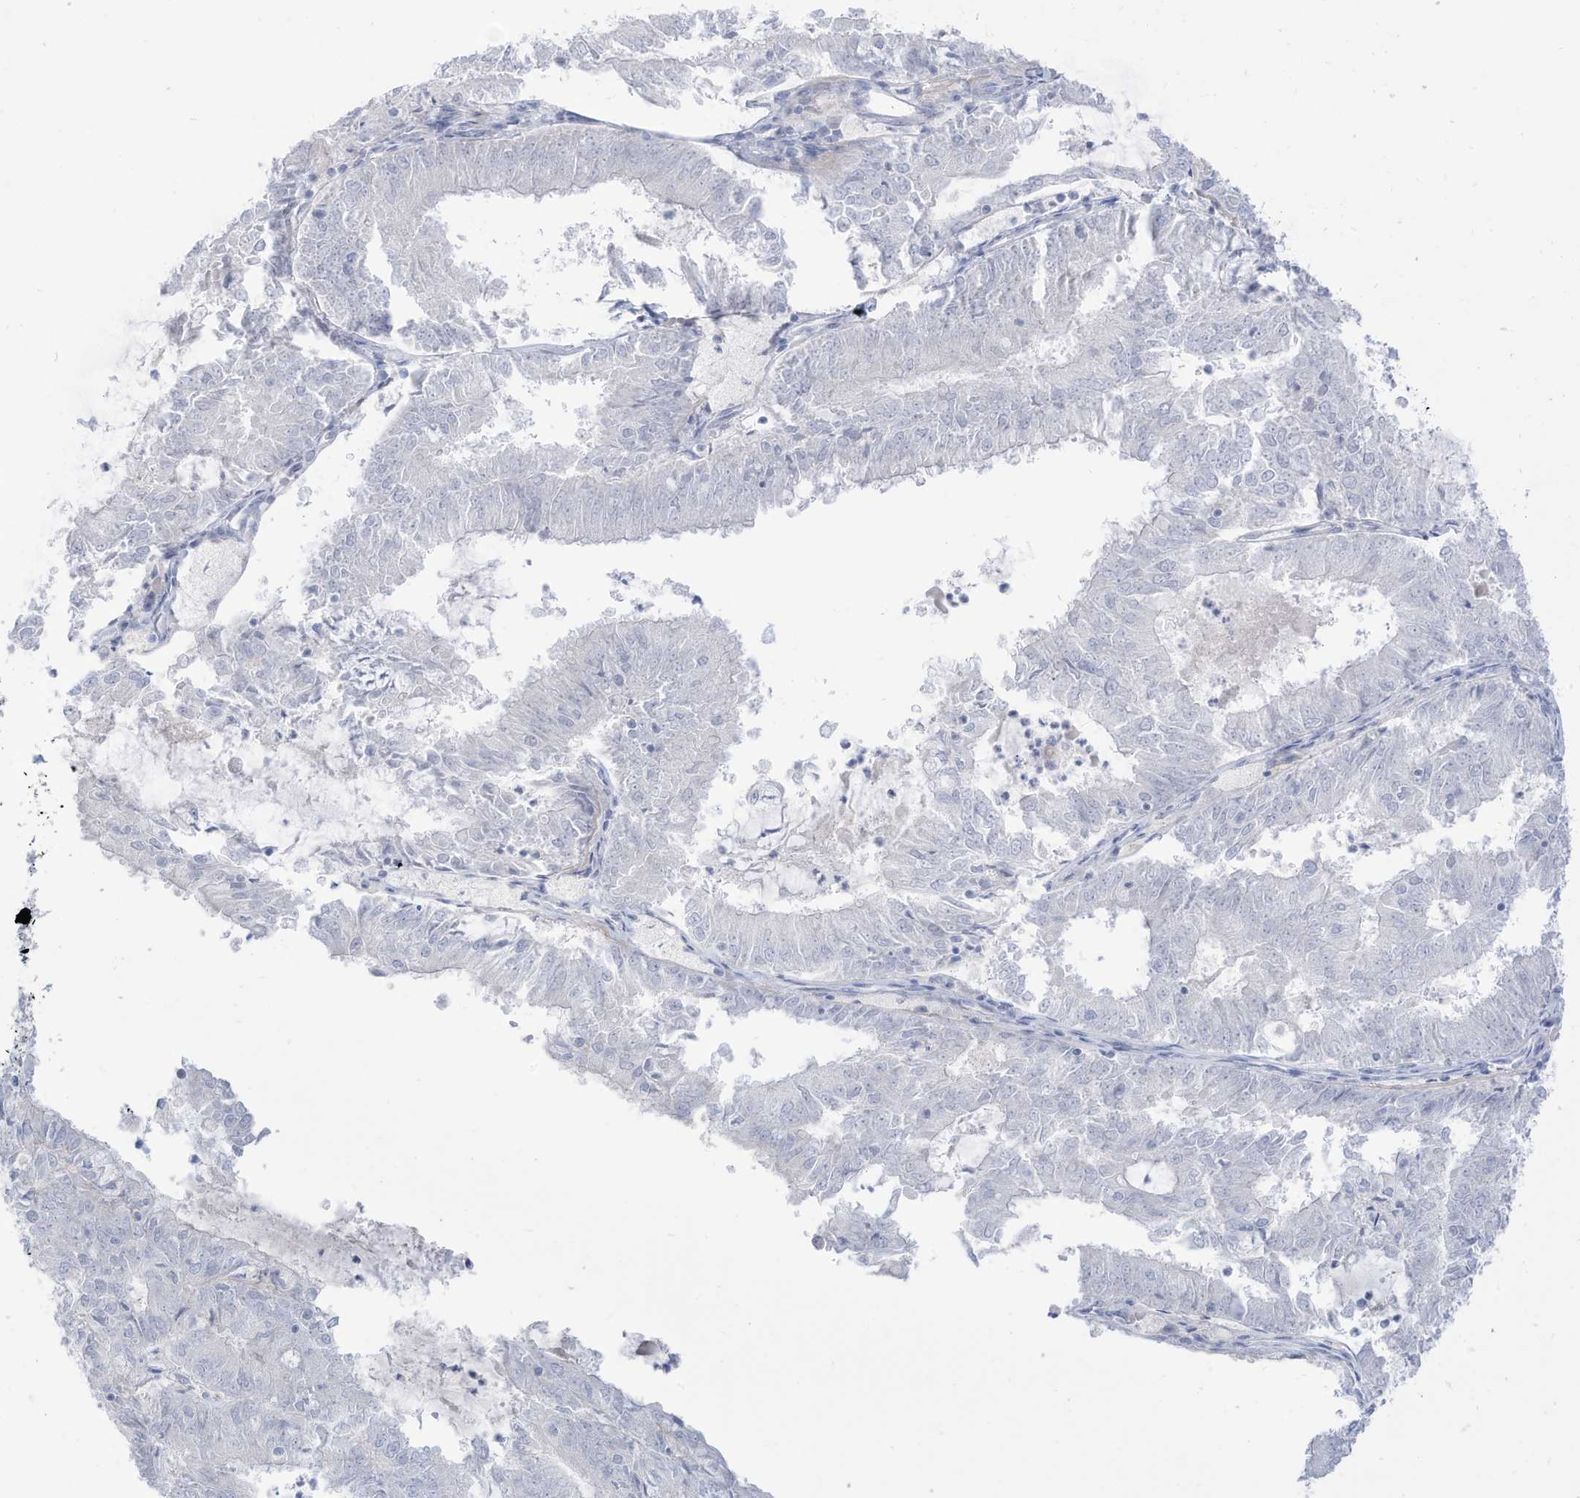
{"staining": {"intensity": "negative", "quantity": "none", "location": "none"}, "tissue": "endometrial cancer", "cell_type": "Tumor cells", "image_type": "cancer", "snomed": [{"axis": "morphology", "description": "Adenocarcinoma, NOS"}, {"axis": "topography", "description": "Endometrium"}], "caption": "IHC histopathology image of neoplastic tissue: human endometrial cancer stained with DAB exhibits no significant protein staining in tumor cells. The staining is performed using DAB (3,3'-diaminobenzidine) brown chromogen with nuclei counter-stained in using hematoxylin.", "gene": "OGT", "patient": {"sex": "female", "age": 57}}